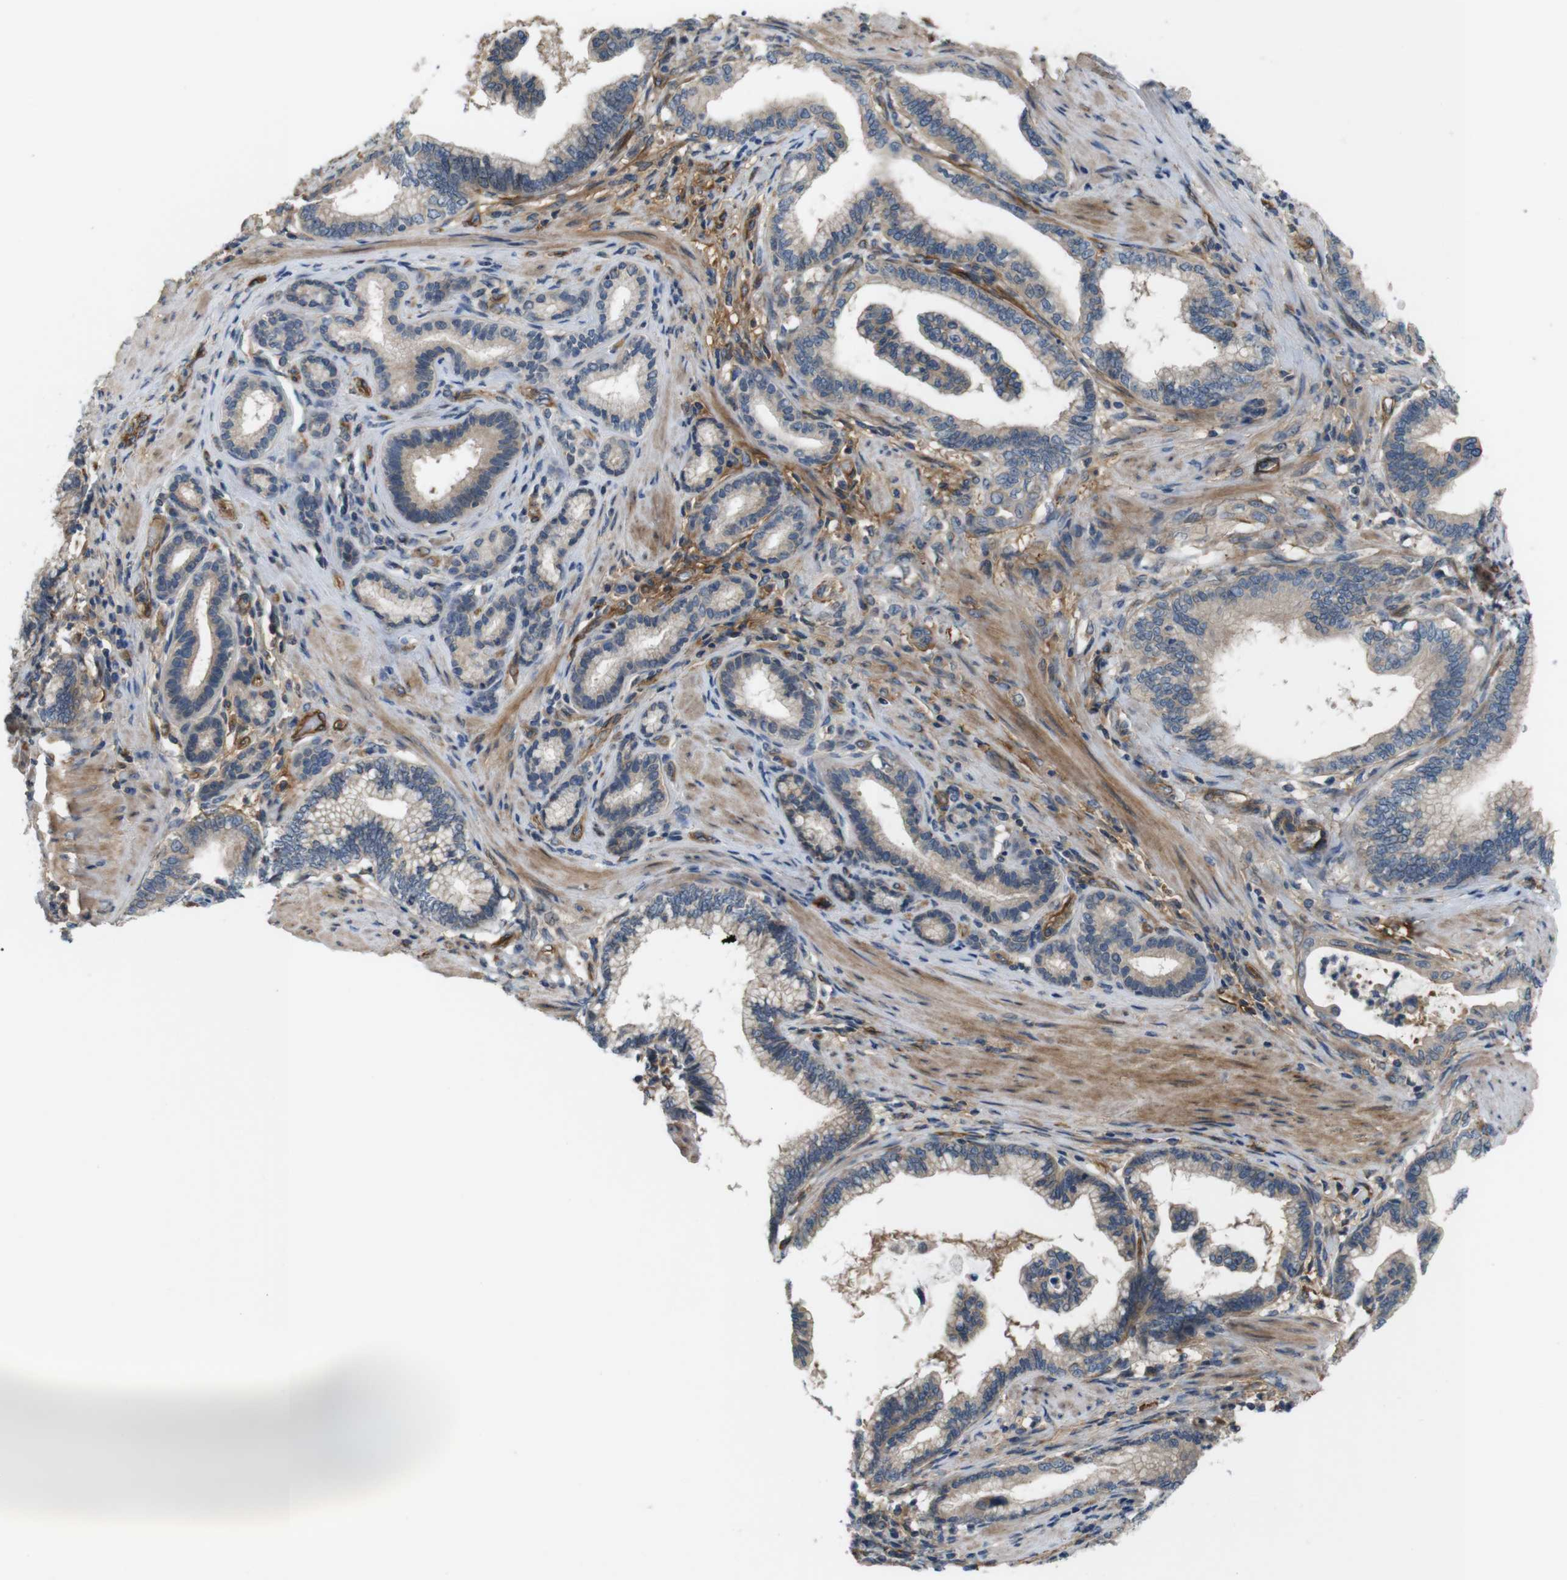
{"staining": {"intensity": "weak", "quantity": ">75%", "location": "cytoplasmic/membranous"}, "tissue": "pancreatic cancer", "cell_type": "Tumor cells", "image_type": "cancer", "snomed": [{"axis": "morphology", "description": "Adenocarcinoma, NOS"}, {"axis": "topography", "description": "Pancreas"}], "caption": "Pancreatic cancer tissue displays weak cytoplasmic/membranous positivity in about >75% of tumor cells, visualized by immunohistochemistry.", "gene": "BVES", "patient": {"sex": "female", "age": 64}}